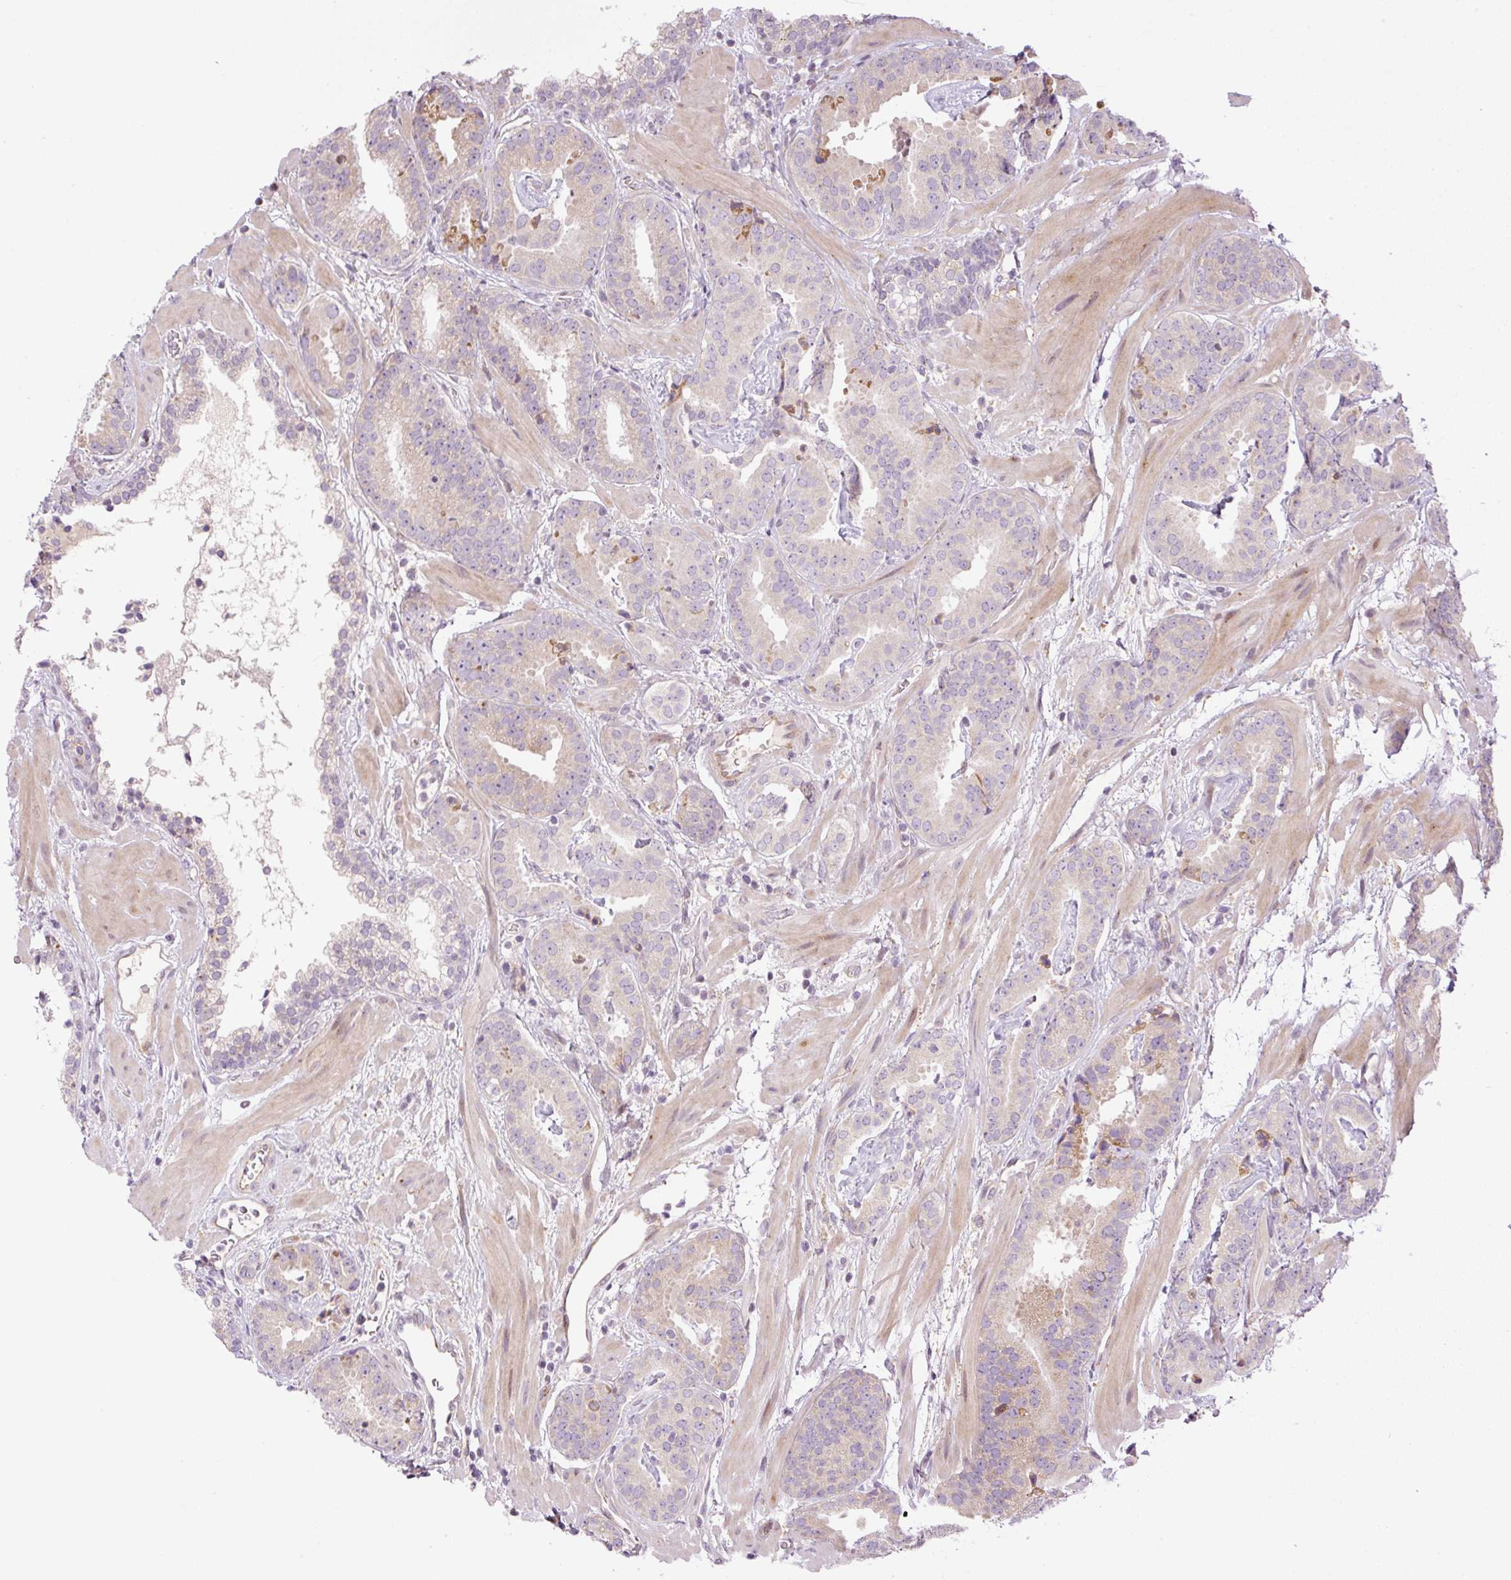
{"staining": {"intensity": "moderate", "quantity": "<25%", "location": "cytoplasmic/membranous"}, "tissue": "prostate cancer", "cell_type": "Tumor cells", "image_type": "cancer", "snomed": [{"axis": "morphology", "description": "Adenocarcinoma, Low grade"}, {"axis": "topography", "description": "Prostate"}], "caption": "Protein staining demonstrates moderate cytoplasmic/membranous expression in about <25% of tumor cells in prostate cancer. (IHC, brightfield microscopy, high magnification).", "gene": "ZNF394", "patient": {"sex": "male", "age": 62}}